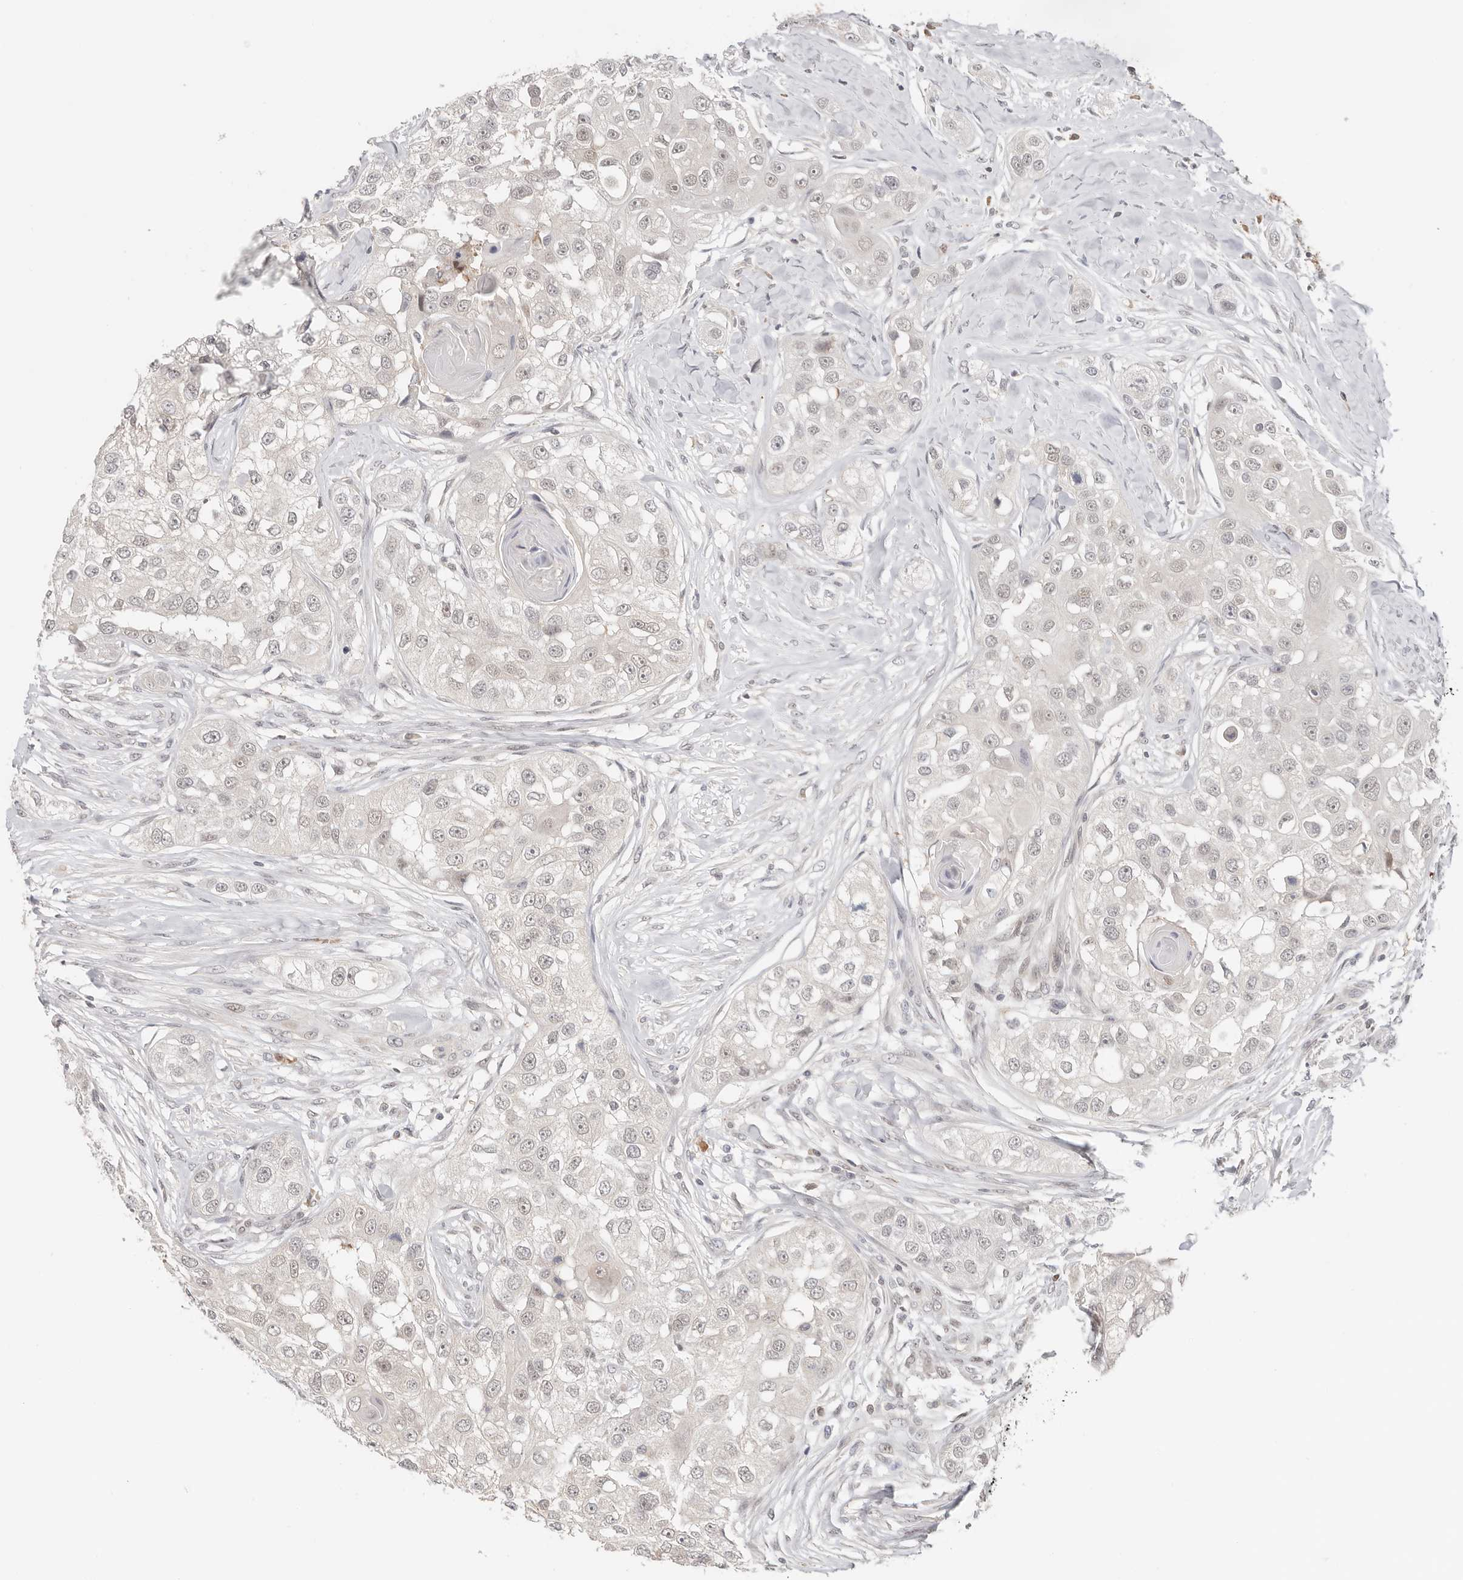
{"staining": {"intensity": "negative", "quantity": "none", "location": "none"}, "tissue": "head and neck cancer", "cell_type": "Tumor cells", "image_type": "cancer", "snomed": [{"axis": "morphology", "description": "Normal tissue, NOS"}, {"axis": "morphology", "description": "Squamous cell carcinoma, NOS"}, {"axis": "topography", "description": "Skeletal muscle"}, {"axis": "topography", "description": "Head-Neck"}], "caption": "Head and neck squamous cell carcinoma was stained to show a protein in brown. There is no significant positivity in tumor cells.", "gene": "LARP7", "patient": {"sex": "male", "age": 51}}